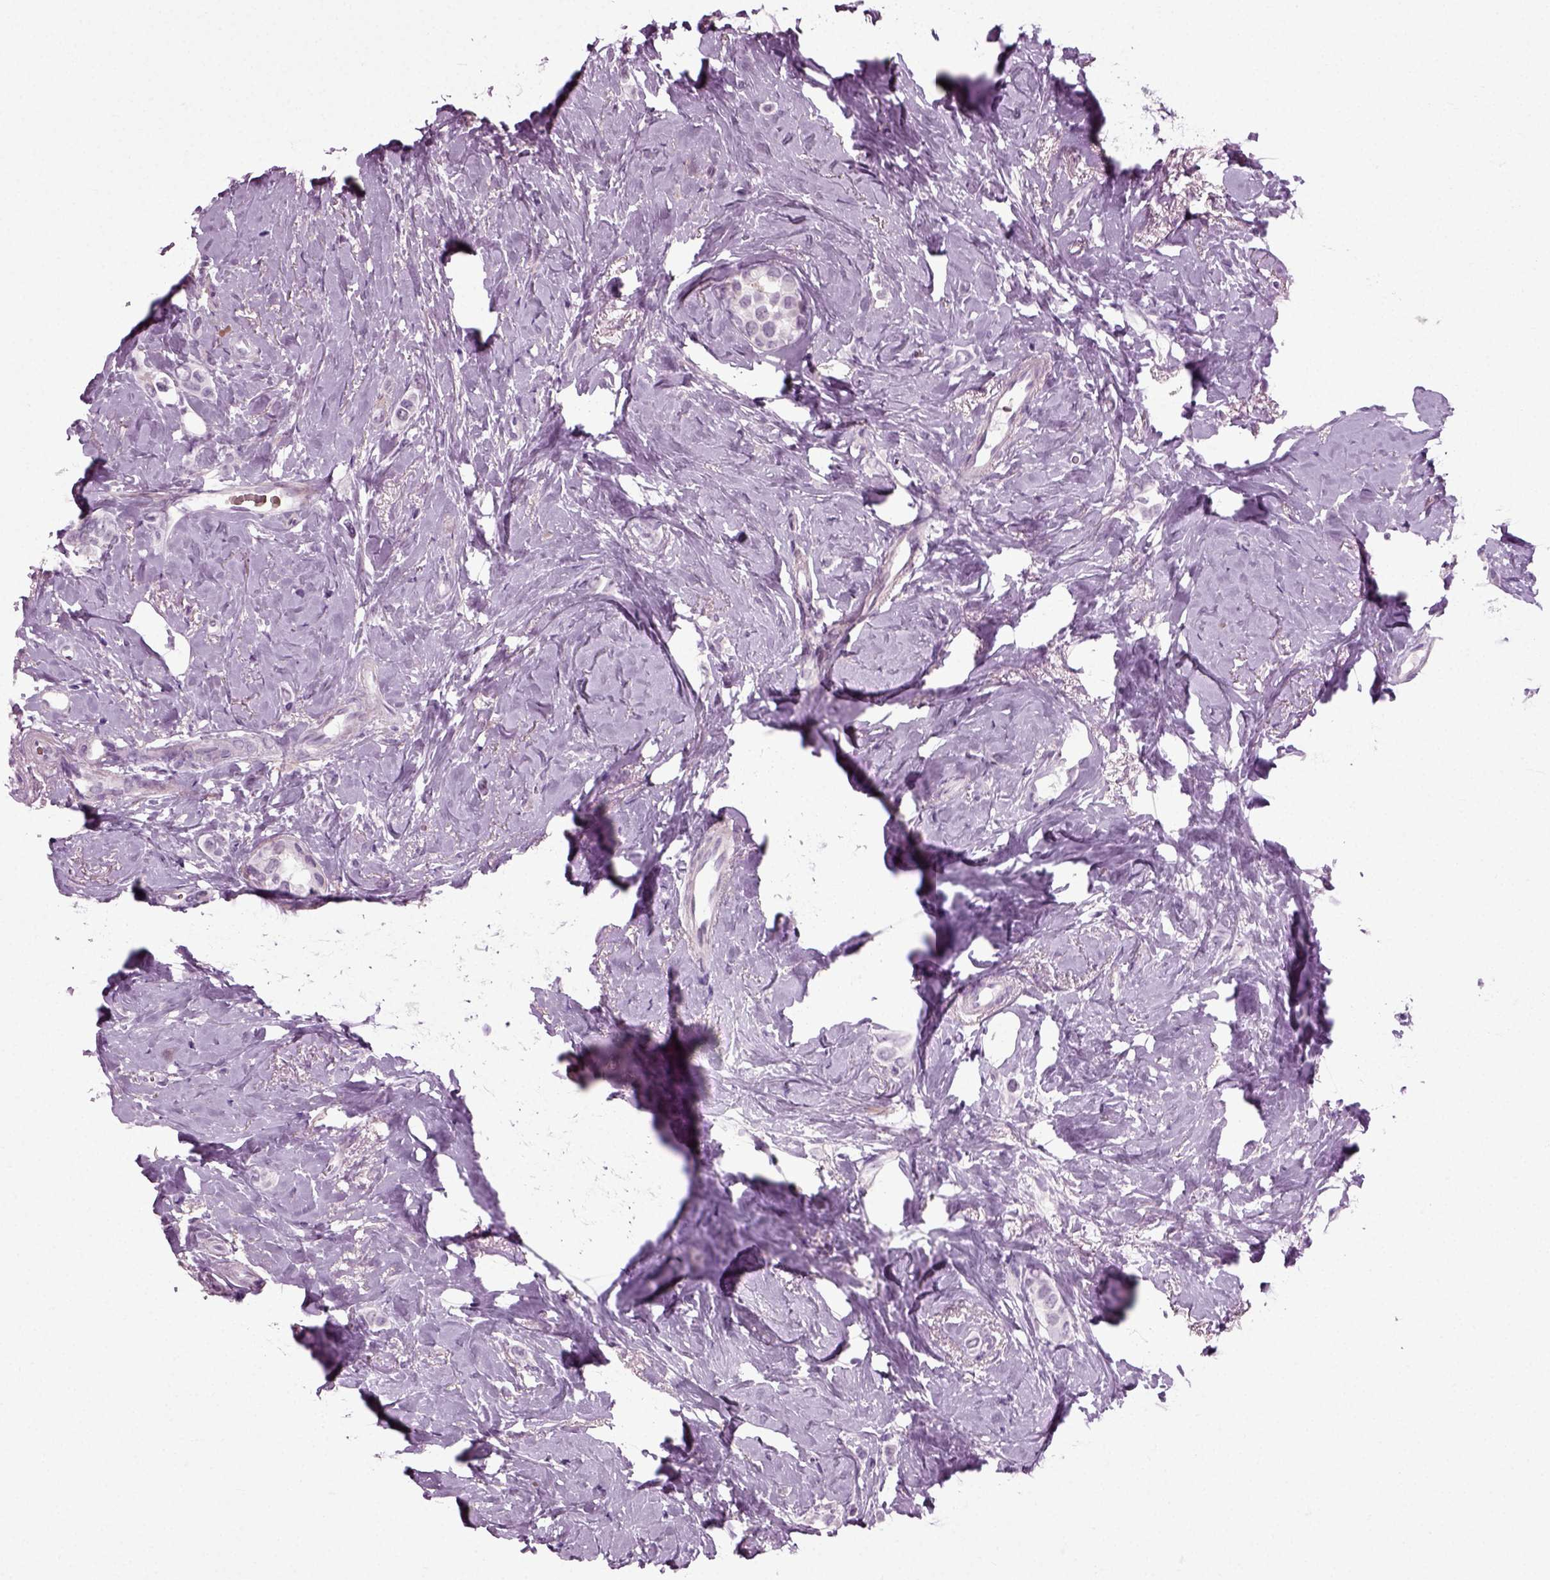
{"staining": {"intensity": "negative", "quantity": "none", "location": "none"}, "tissue": "breast cancer", "cell_type": "Tumor cells", "image_type": "cancer", "snomed": [{"axis": "morphology", "description": "Lobular carcinoma"}, {"axis": "topography", "description": "Breast"}], "caption": "The immunohistochemistry histopathology image has no significant staining in tumor cells of breast lobular carcinoma tissue.", "gene": "ZC2HC1C", "patient": {"sex": "female", "age": 66}}